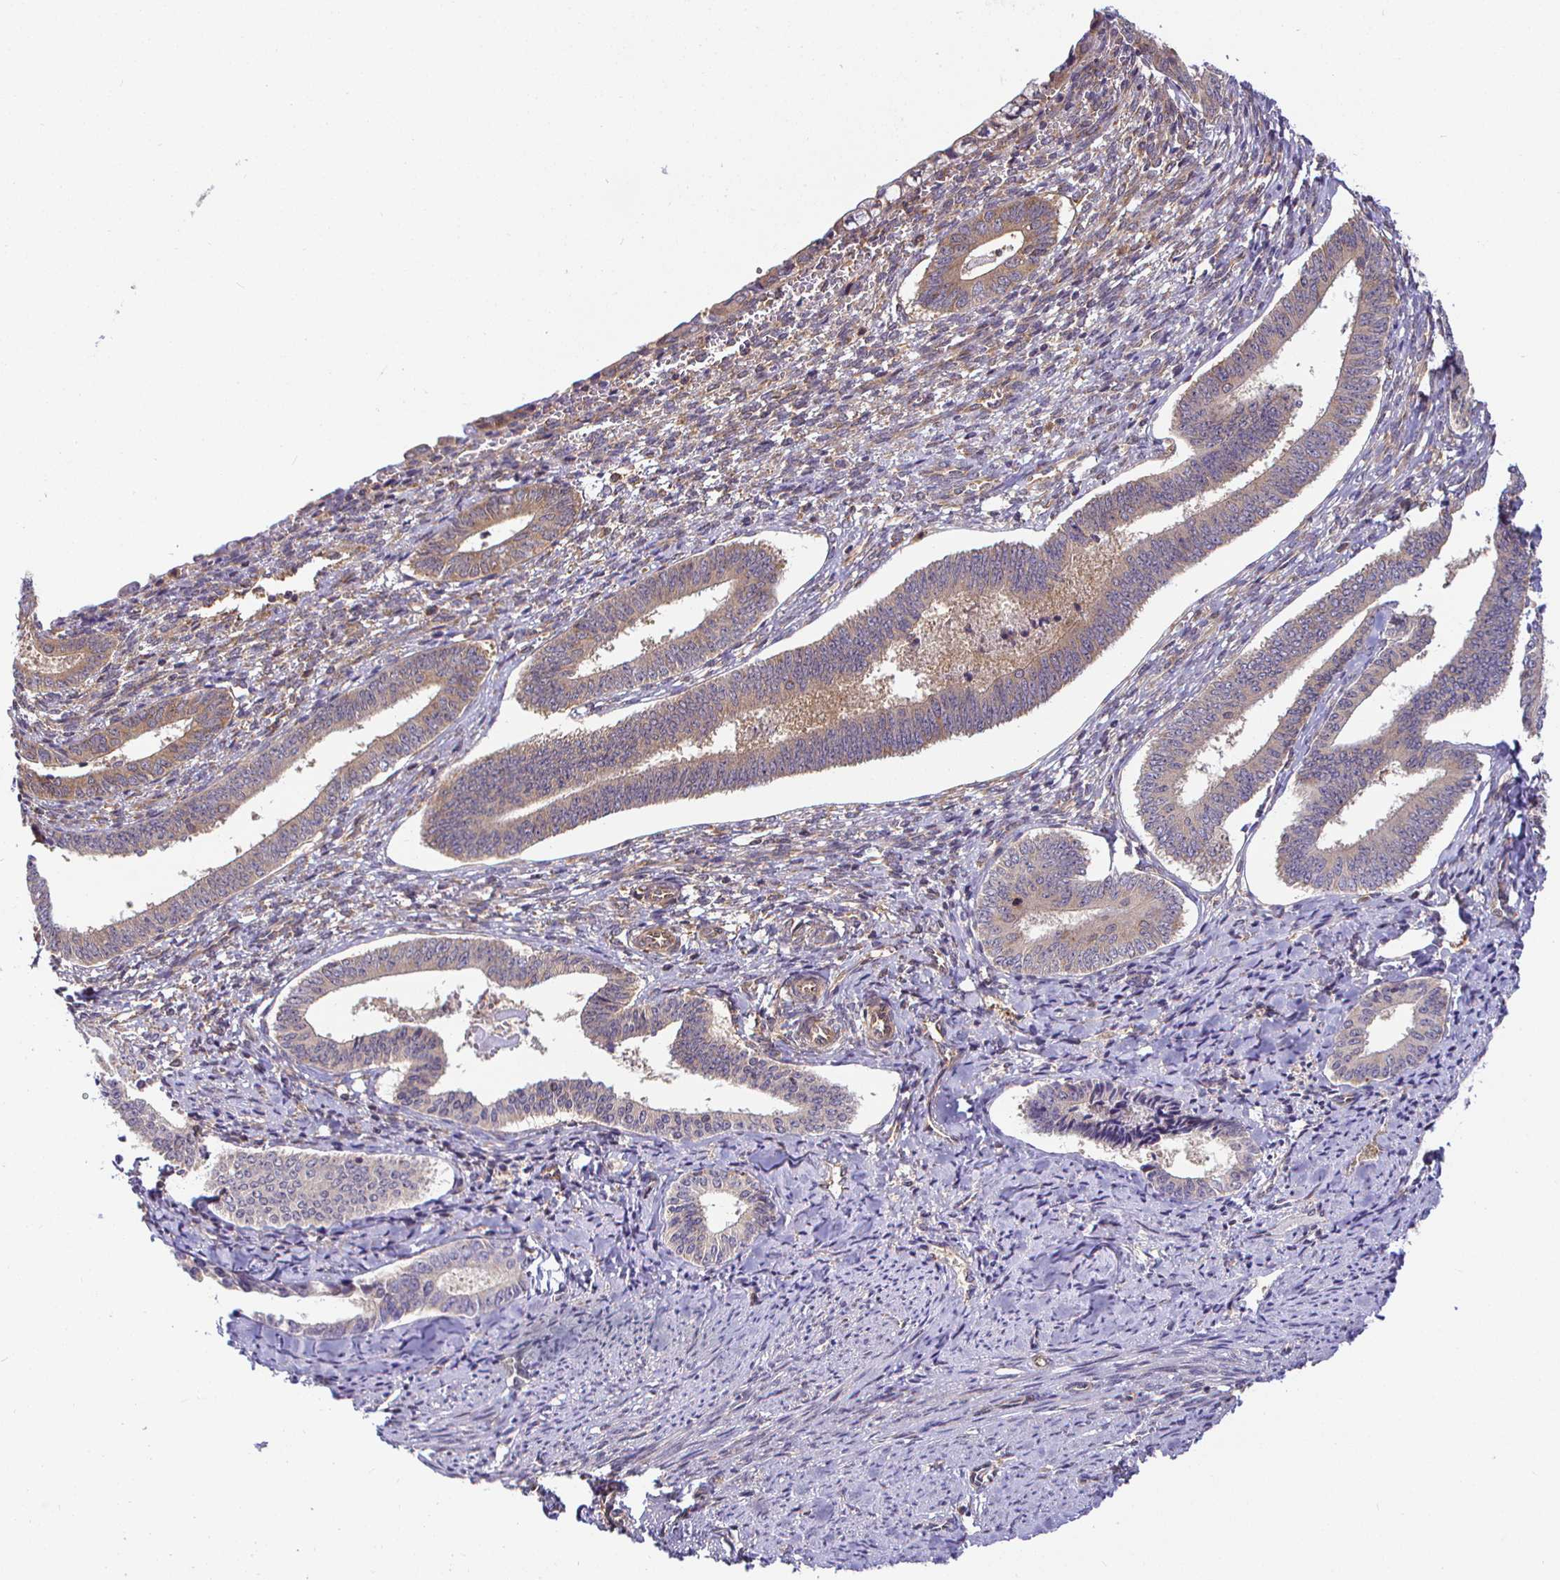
{"staining": {"intensity": "weak", "quantity": "25%-75%", "location": "cytoplasmic/membranous"}, "tissue": "cervical cancer", "cell_type": "Tumor cells", "image_type": "cancer", "snomed": [{"axis": "morphology", "description": "Squamous cell carcinoma, NOS"}, {"axis": "topography", "description": "Cervix"}], "caption": "DAB (3,3'-diaminobenzidine) immunohistochemical staining of squamous cell carcinoma (cervical) reveals weak cytoplasmic/membranous protein expression in approximately 25%-75% of tumor cells.", "gene": "IRAK1", "patient": {"sex": "female", "age": 59}}